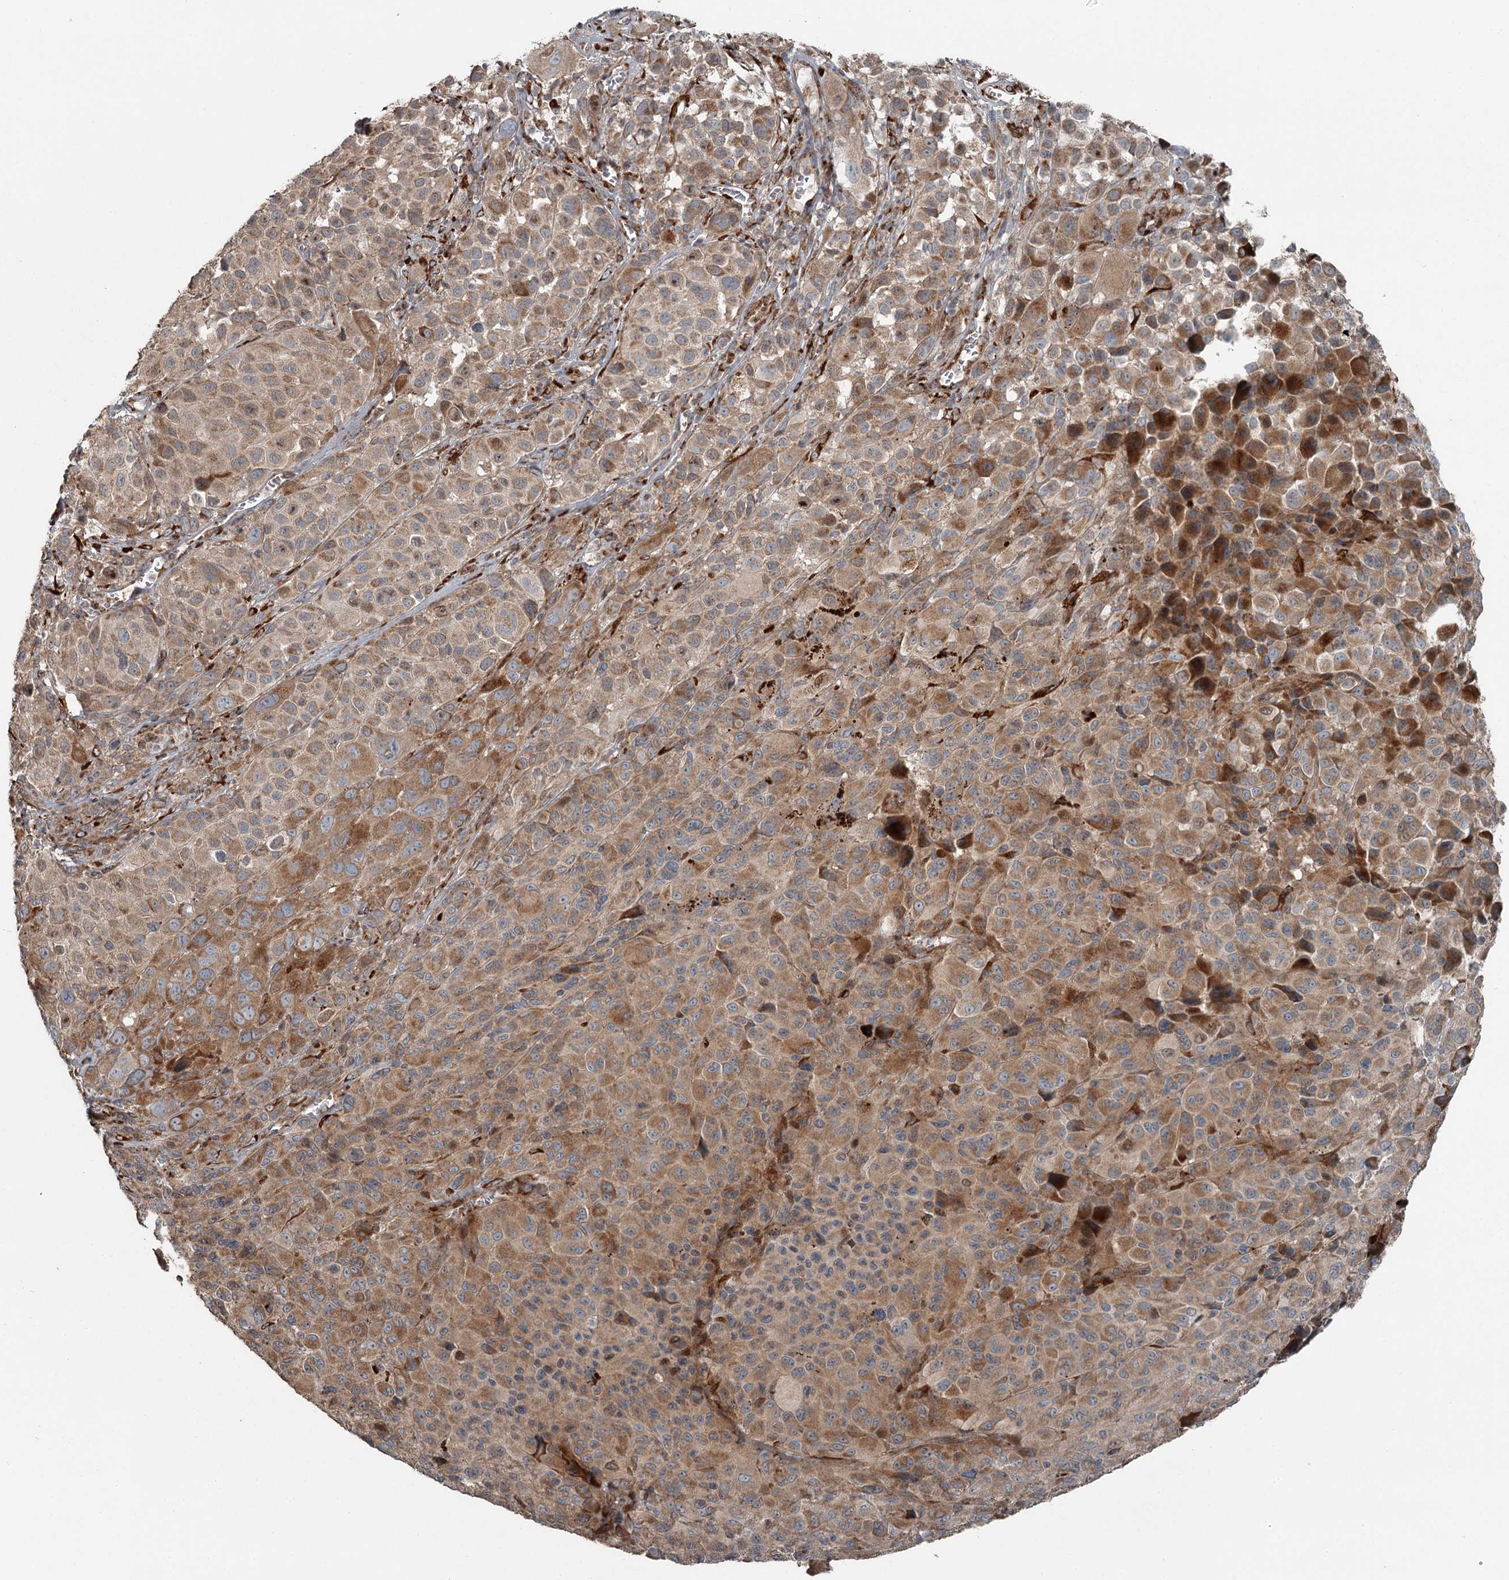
{"staining": {"intensity": "moderate", "quantity": ">75%", "location": "cytoplasmic/membranous"}, "tissue": "melanoma", "cell_type": "Tumor cells", "image_type": "cancer", "snomed": [{"axis": "morphology", "description": "Malignant melanoma, NOS"}, {"axis": "topography", "description": "Skin of trunk"}], "caption": "Immunohistochemistry image of malignant melanoma stained for a protein (brown), which reveals medium levels of moderate cytoplasmic/membranous positivity in about >75% of tumor cells.", "gene": "RASSF8", "patient": {"sex": "male", "age": 71}}